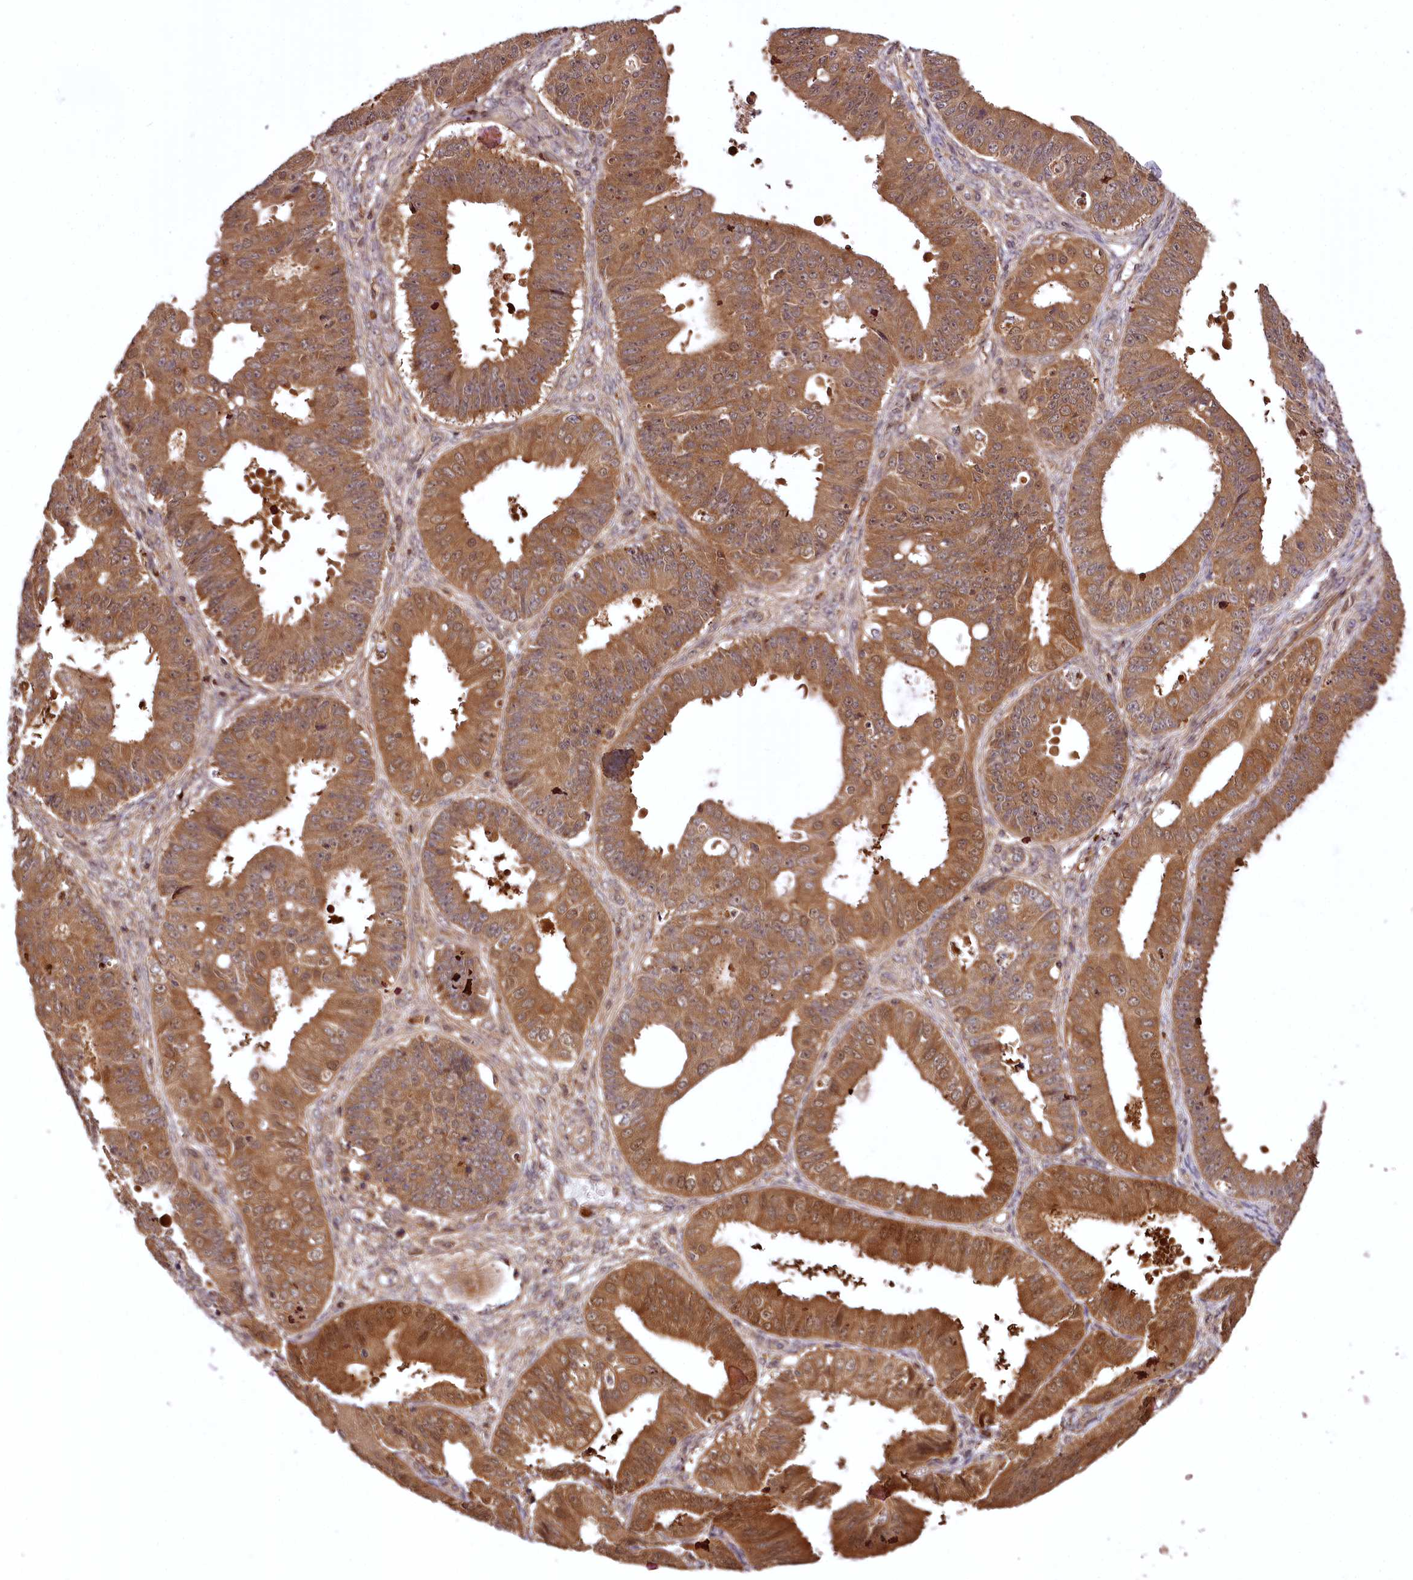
{"staining": {"intensity": "moderate", "quantity": ">75%", "location": "cytoplasmic/membranous"}, "tissue": "ovarian cancer", "cell_type": "Tumor cells", "image_type": "cancer", "snomed": [{"axis": "morphology", "description": "Carcinoma, endometroid"}, {"axis": "topography", "description": "Appendix"}, {"axis": "topography", "description": "Ovary"}], "caption": "Immunohistochemistry (IHC) of ovarian endometroid carcinoma reveals medium levels of moderate cytoplasmic/membranous expression in approximately >75% of tumor cells.", "gene": "TTC12", "patient": {"sex": "female", "age": 42}}